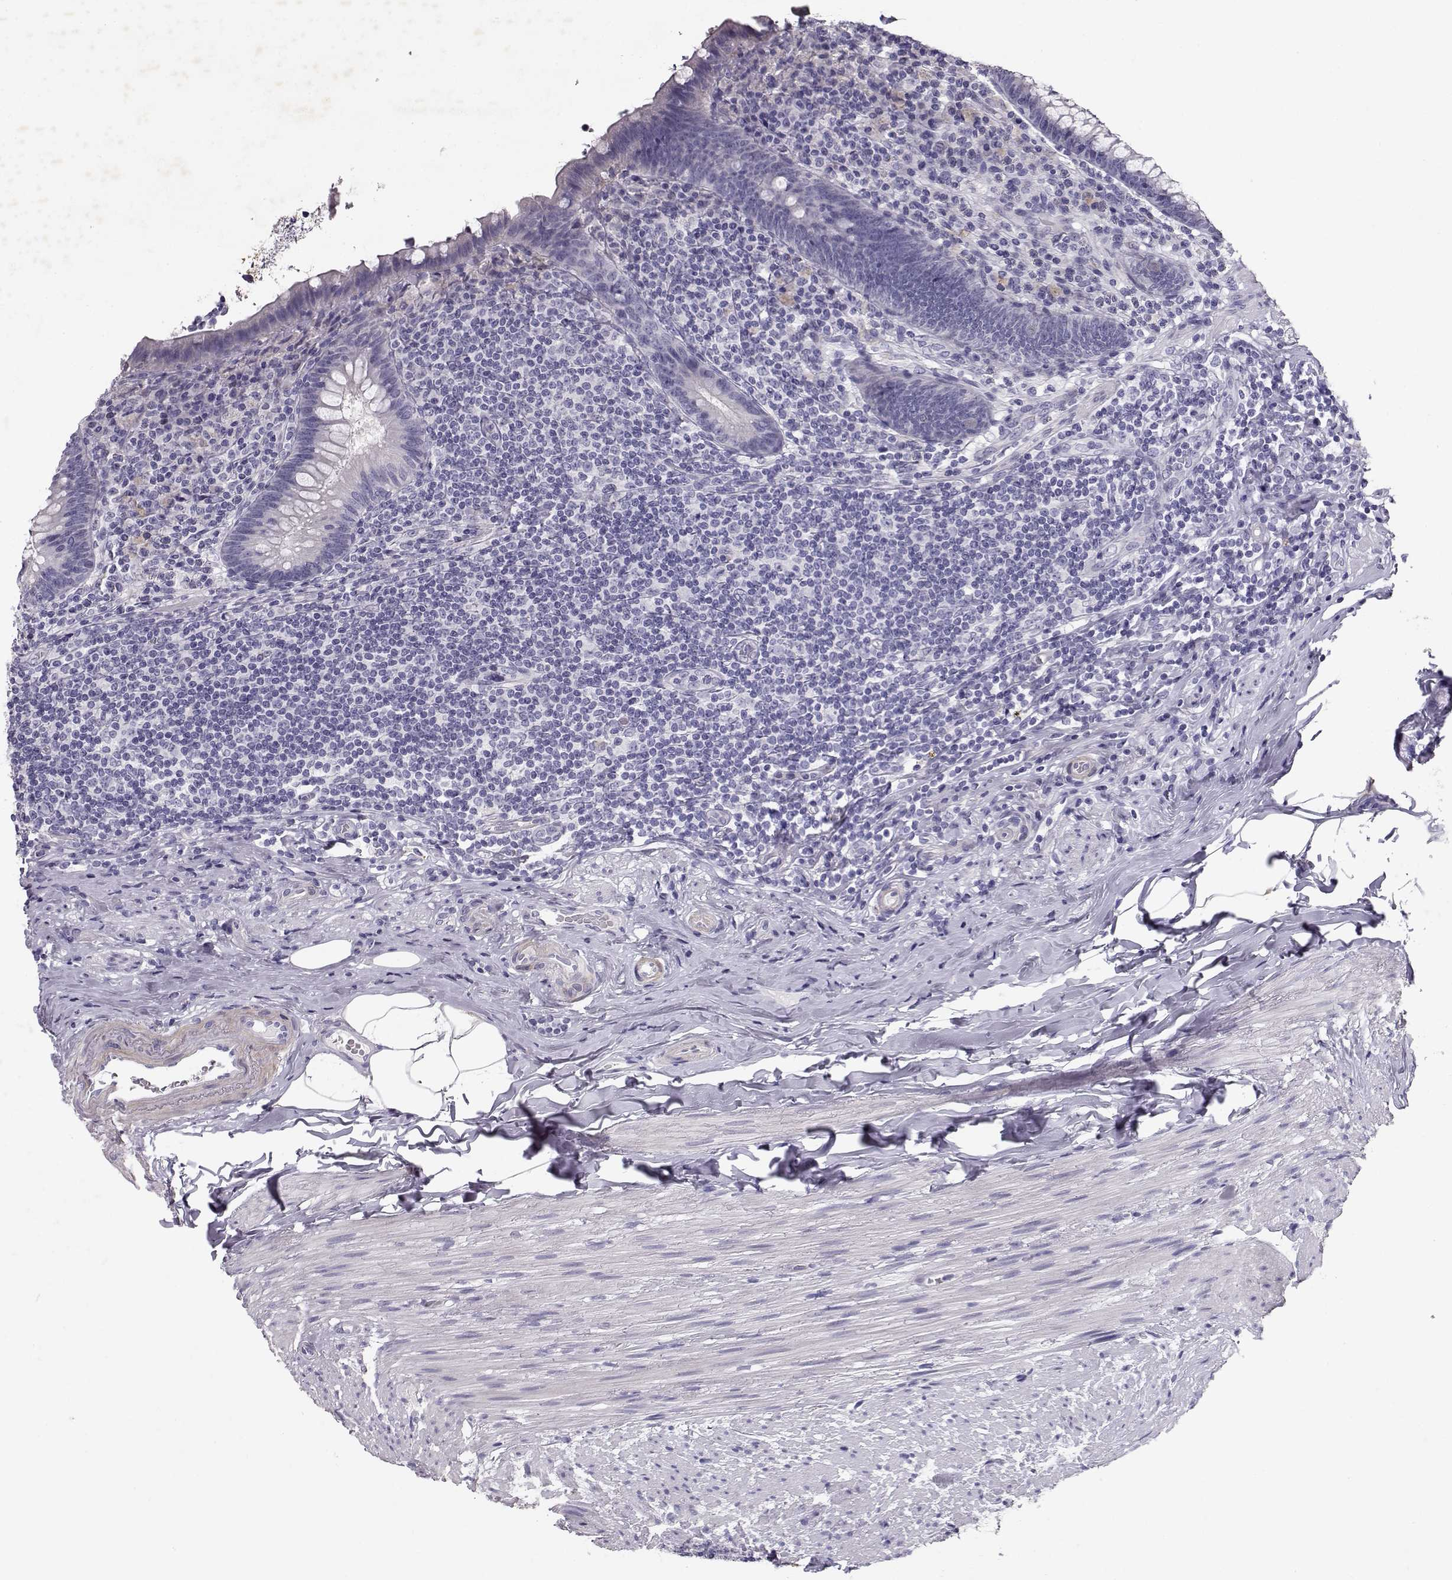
{"staining": {"intensity": "negative", "quantity": "none", "location": "none"}, "tissue": "appendix", "cell_type": "Glandular cells", "image_type": "normal", "snomed": [{"axis": "morphology", "description": "Normal tissue, NOS"}, {"axis": "topography", "description": "Appendix"}], "caption": "IHC micrograph of unremarkable appendix stained for a protein (brown), which displays no positivity in glandular cells.", "gene": "RD3", "patient": {"sex": "male", "age": 47}}